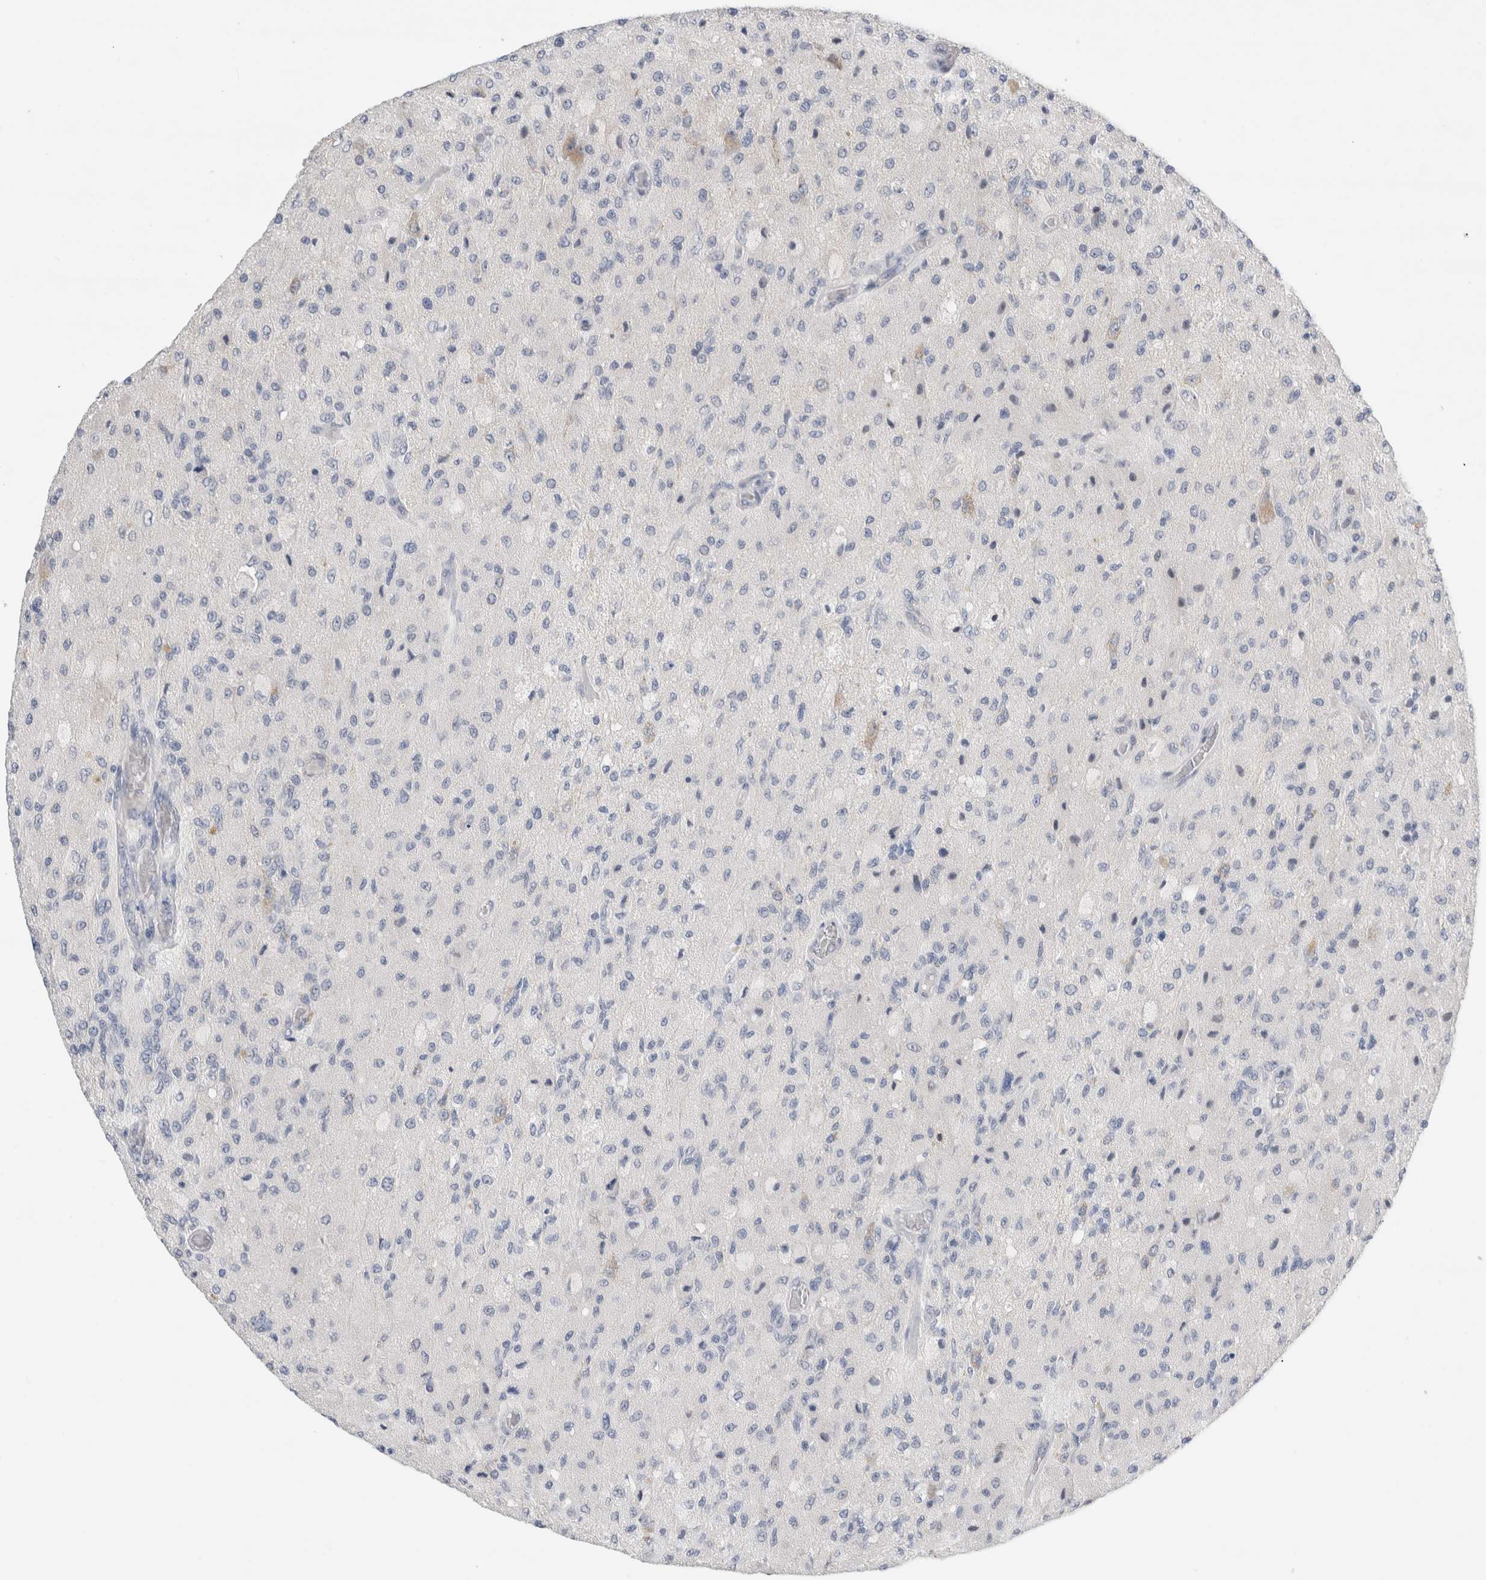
{"staining": {"intensity": "negative", "quantity": "none", "location": "none"}, "tissue": "glioma", "cell_type": "Tumor cells", "image_type": "cancer", "snomed": [{"axis": "morphology", "description": "Normal tissue, NOS"}, {"axis": "morphology", "description": "Glioma, malignant, High grade"}, {"axis": "topography", "description": "Cerebral cortex"}], "caption": "Tumor cells are negative for protein expression in human glioma.", "gene": "SLC22A12", "patient": {"sex": "male", "age": 77}}